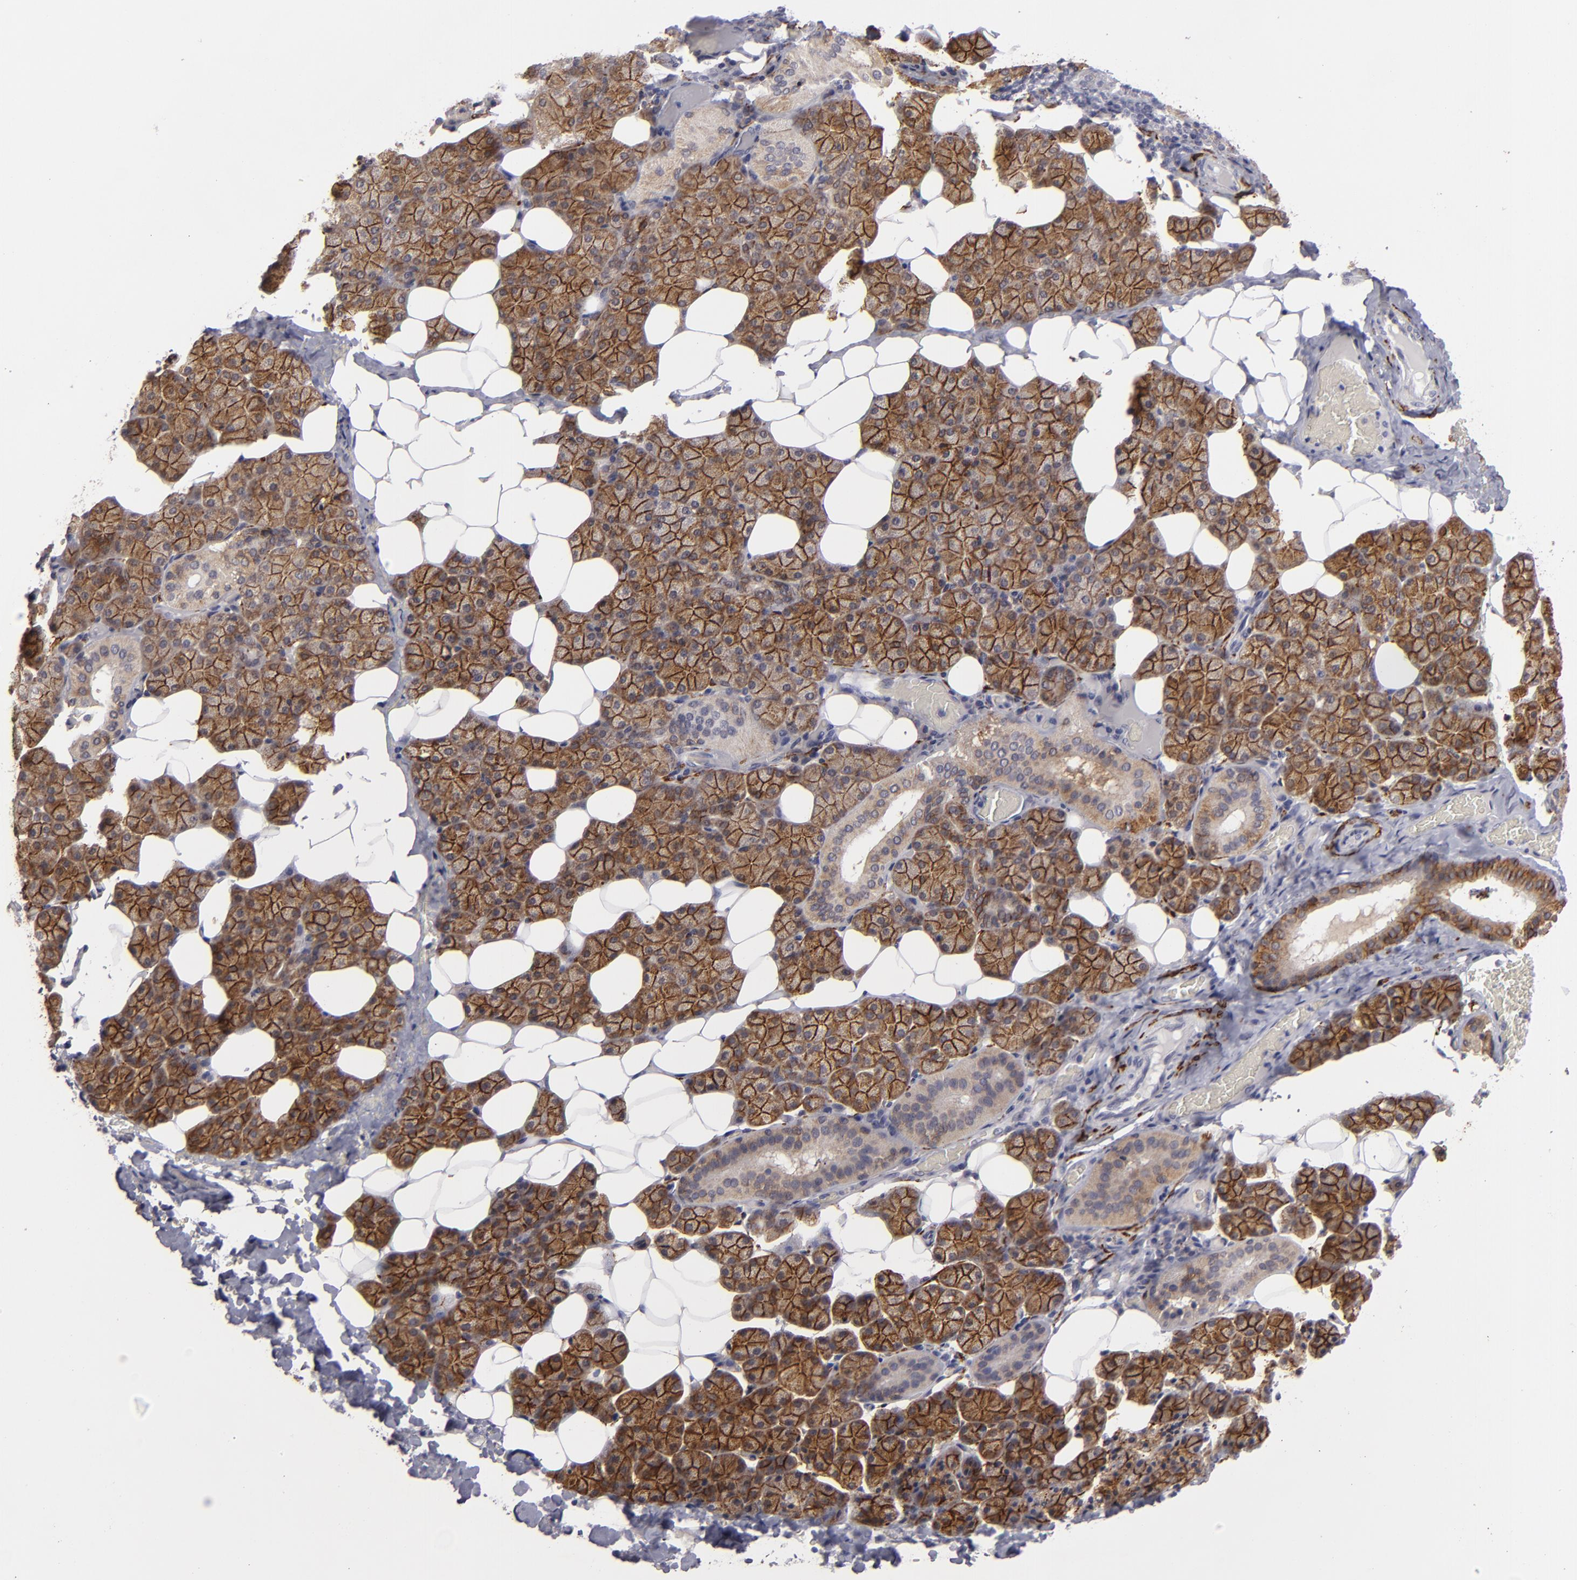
{"staining": {"intensity": "moderate", "quantity": ">75%", "location": "cytoplasmic/membranous"}, "tissue": "salivary gland", "cell_type": "Glandular cells", "image_type": "normal", "snomed": [{"axis": "morphology", "description": "Normal tissue, NOS"}, {"axis": "topography", "description": "Lymph node"}, {"axis": "topography", "description": "Salivary gland"}], "caption": "Immunohistochemistry (IHC) of unremarkable human salivary gland reveals medium levels of moderate cytoplasmic/membranous staining in approximately >75% of glandular cells.", "gene": "ALCAM", "patient": {"sex": "male", "age": 8}}